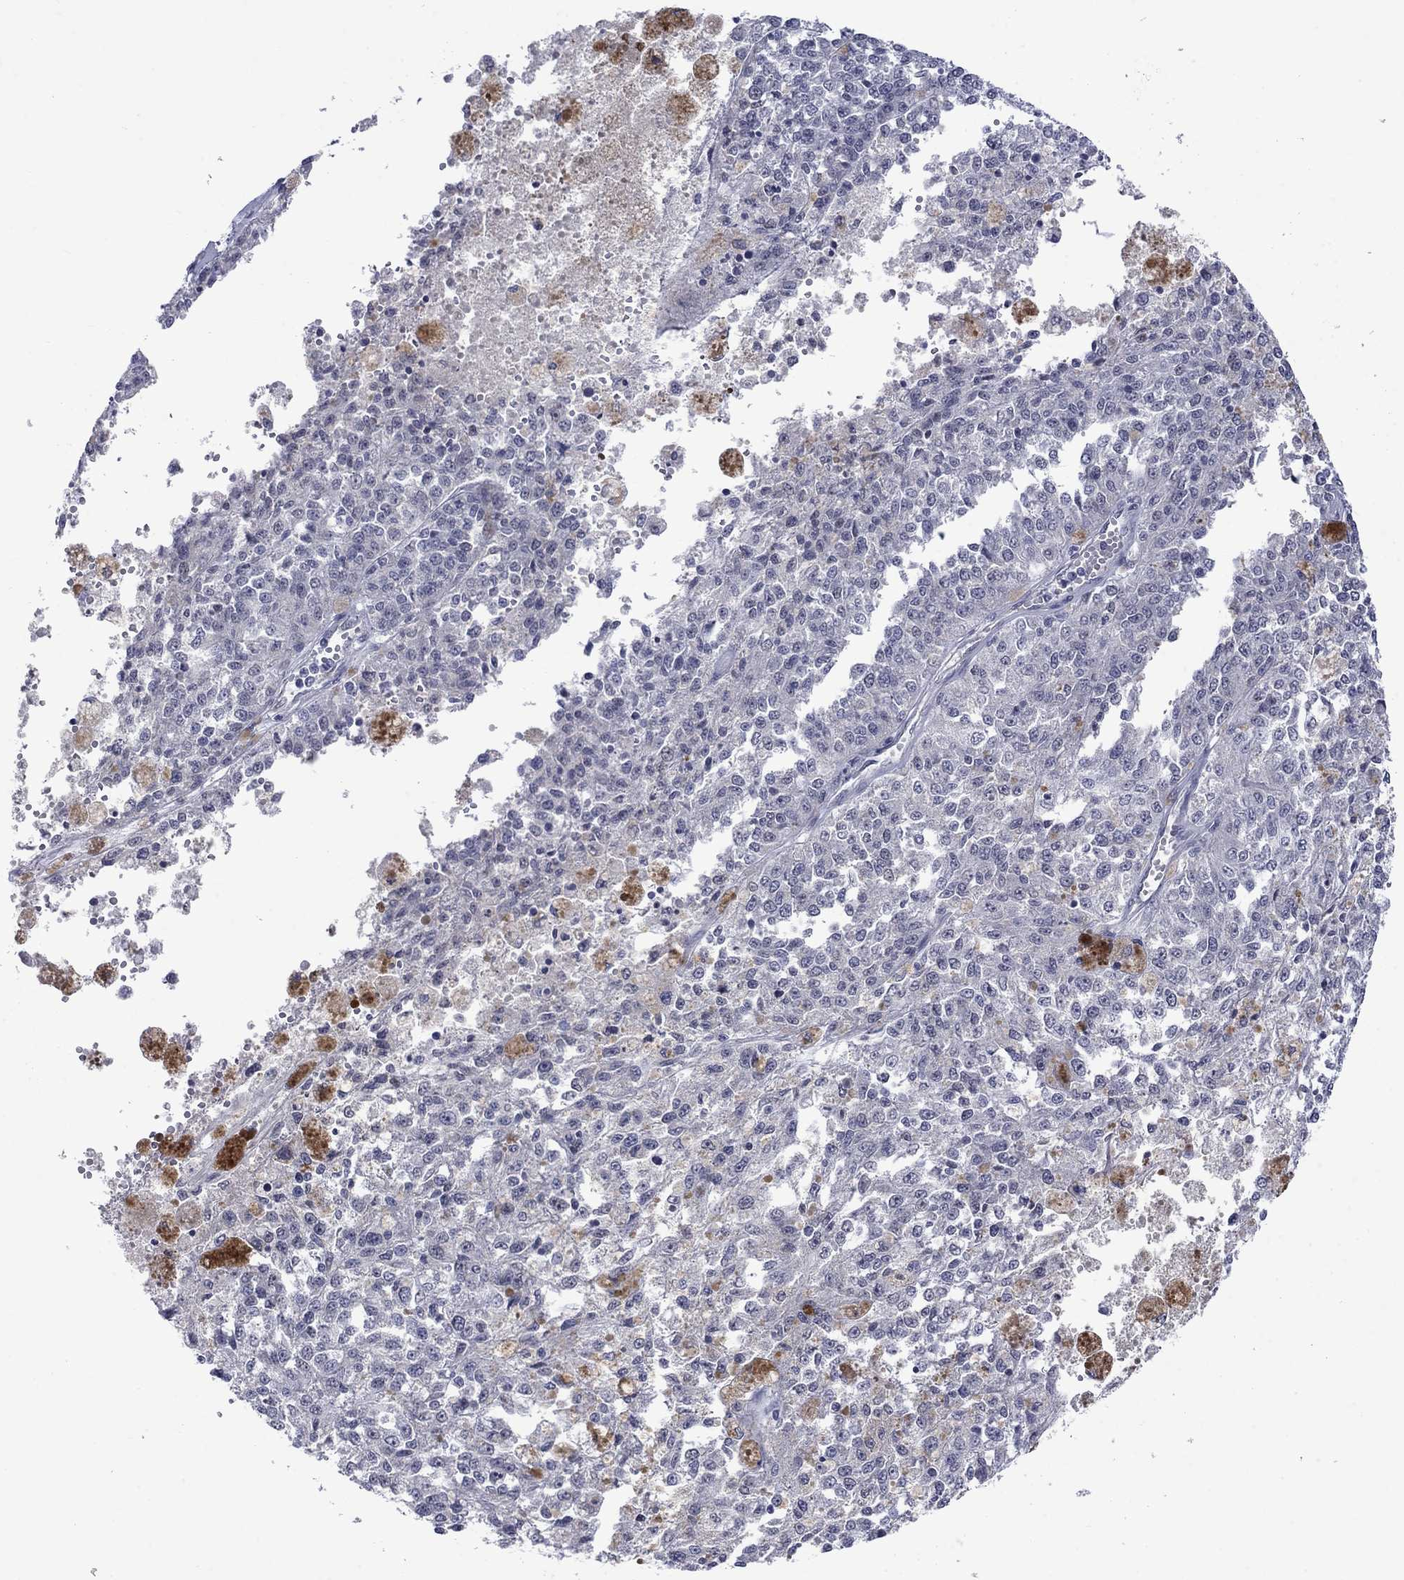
{"staining": {"intensity": "negative", "quantity": "none", "location": "none"}, "tissue": "melanoma", "cell_type": "Tumor cells", "image_type": "cancer", "snomed": [{"axis": "morphology", "description": "Malignant melanoma, Metastatic site"}, {"axis": "topography", "description": "Lymph node"}], "caption": "Histopathology image shows no protein positivity in tumor cells of malignant melanoma (metastatic site) tissue.", "gene": "KCNJ16", "patient": {"sex": "female", "age": 64}}